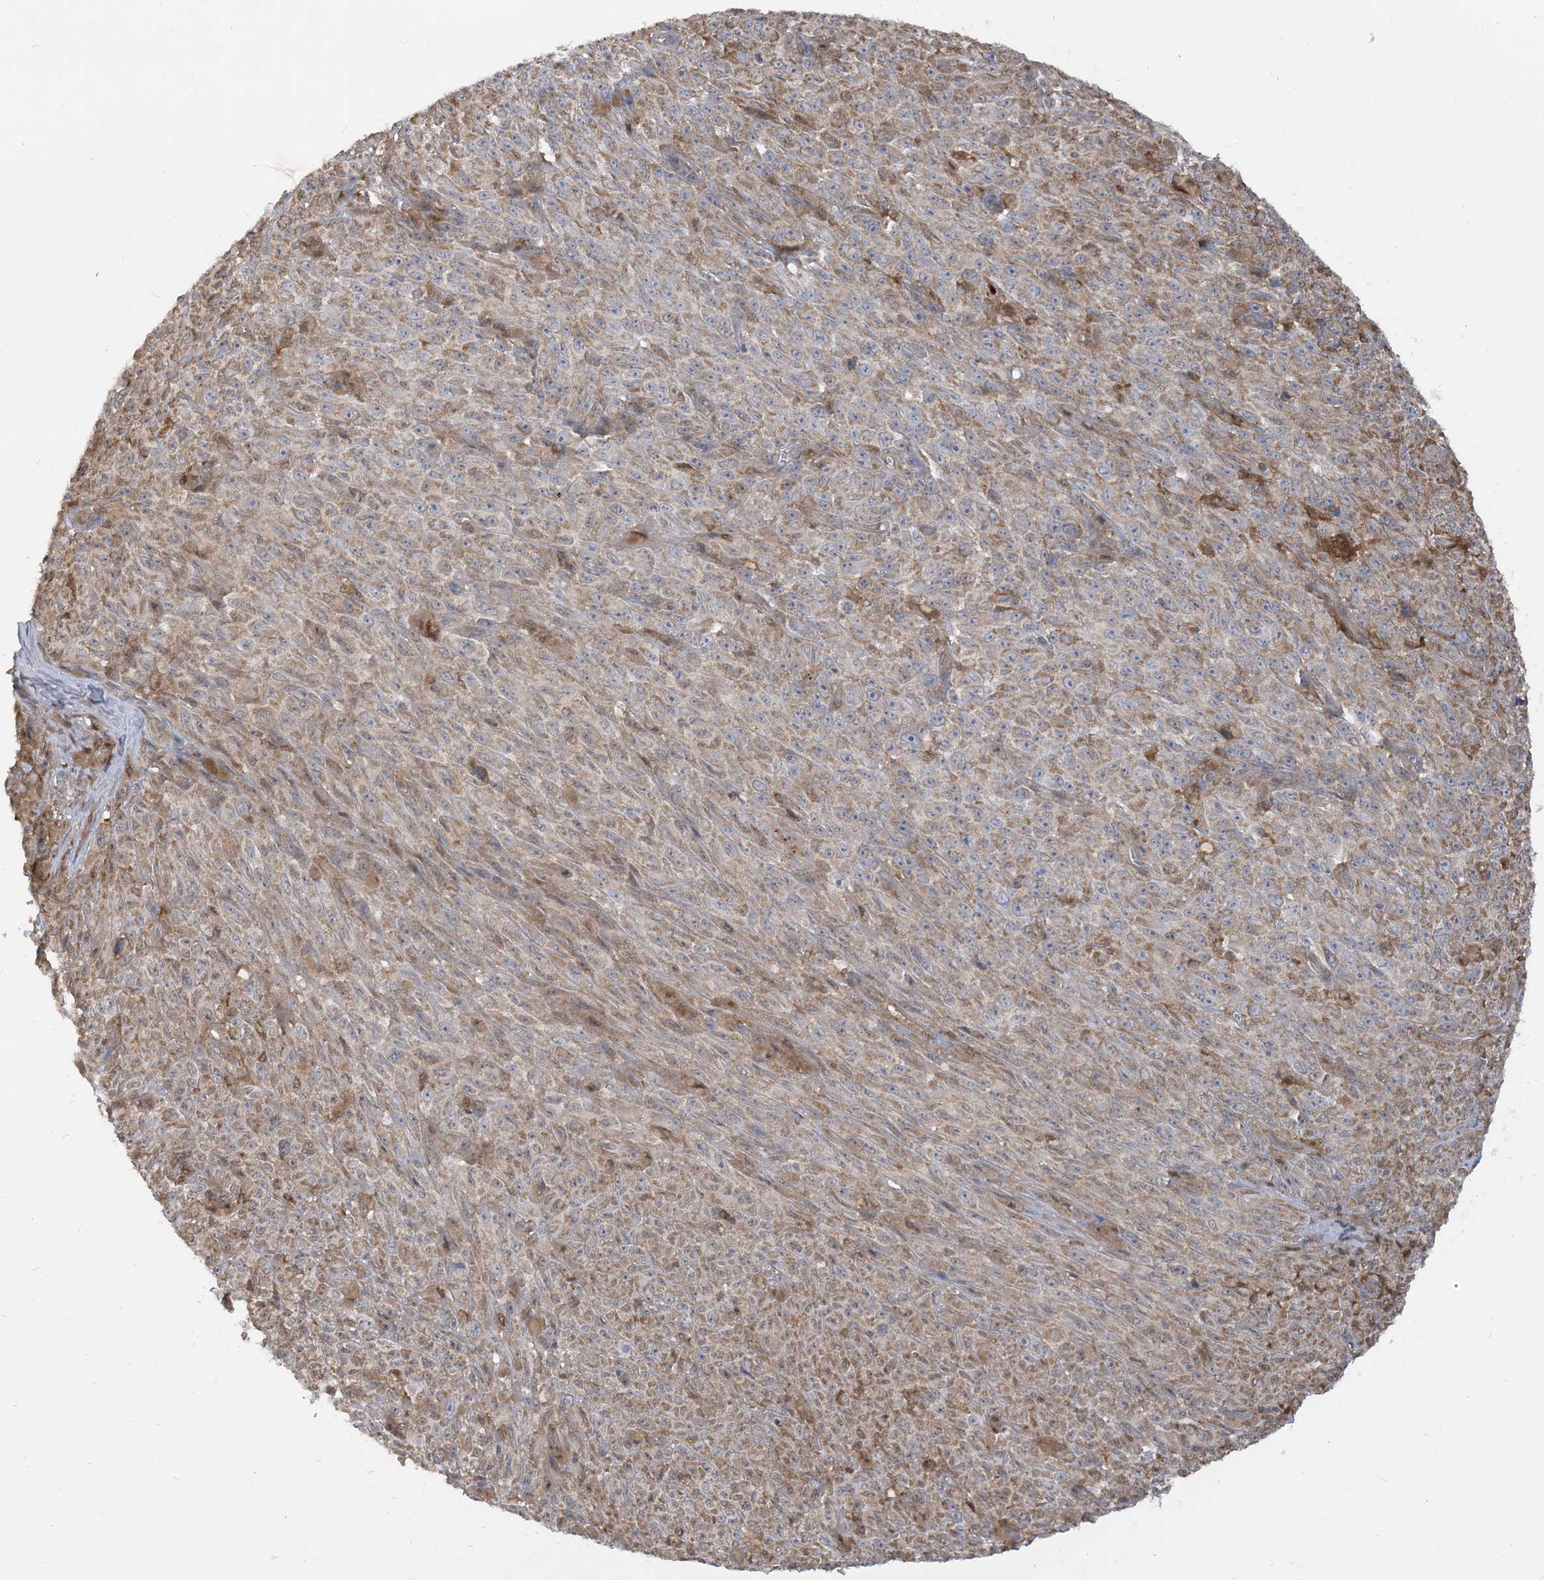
{"staining": {"intensity": "weak", "quantity": "25%-75%", "location": "cytoplasmic/membranous"}, "tissue": "melanoma", "cell_type": "Tumor cells", "image_type": "cancer", "snomed": [{"axis": "morphology", "description": "Malignant melanoma, NOS"}, {"axis": "topography", "description": "Skin"}], "caption": "Malignant melanoma tissue demonstrates weak cytoplasmic/membranous expression in about 25%-75% of tumor cells, visualized by immunohistochemistry.", "gene": "CASP4", "patient": {"sex": "female", "age": 82}}